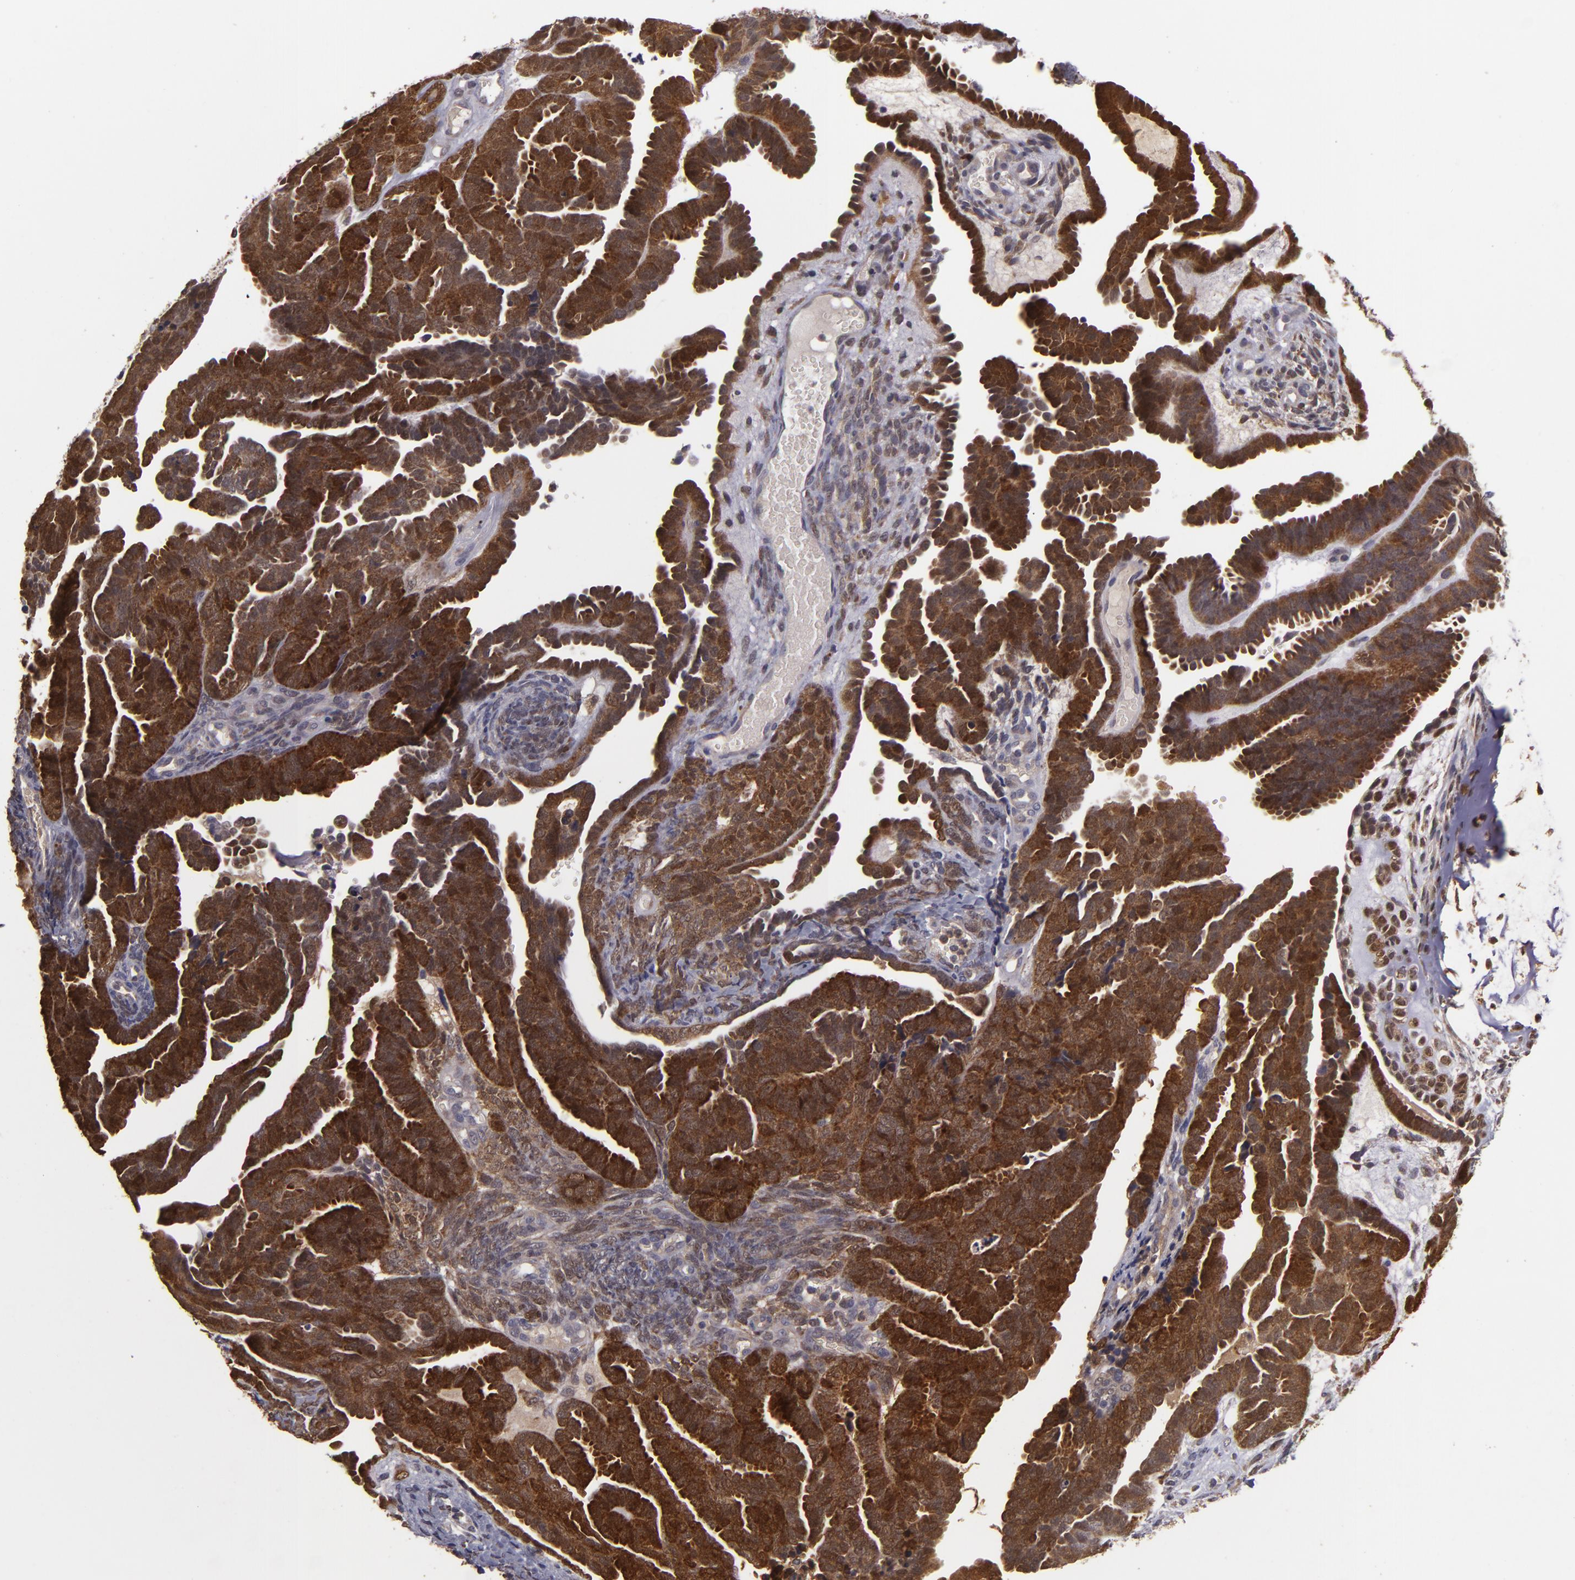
{"staining": {"intensity": "strong", "quantity": ">75%", "location": "cytoplasmic/membranous"}, "tissue": "endometrial cancer", "cell_type": "Tumor cells", "image_type": "cancer", "snomed": [{"axis": "morphology", "description": "Neoplasm, malignant, NOS"}, {"axis": "topography", "description": "Endometrium"}], "caption": "Protein analysis of malignant neoplasm (endometrial) tissue reveals strong cytoplasmic/membranous positivity in approximately >75% of tumor cells.", "gene": "FHIT", "patient": {"sex": "female", "age": 74}}